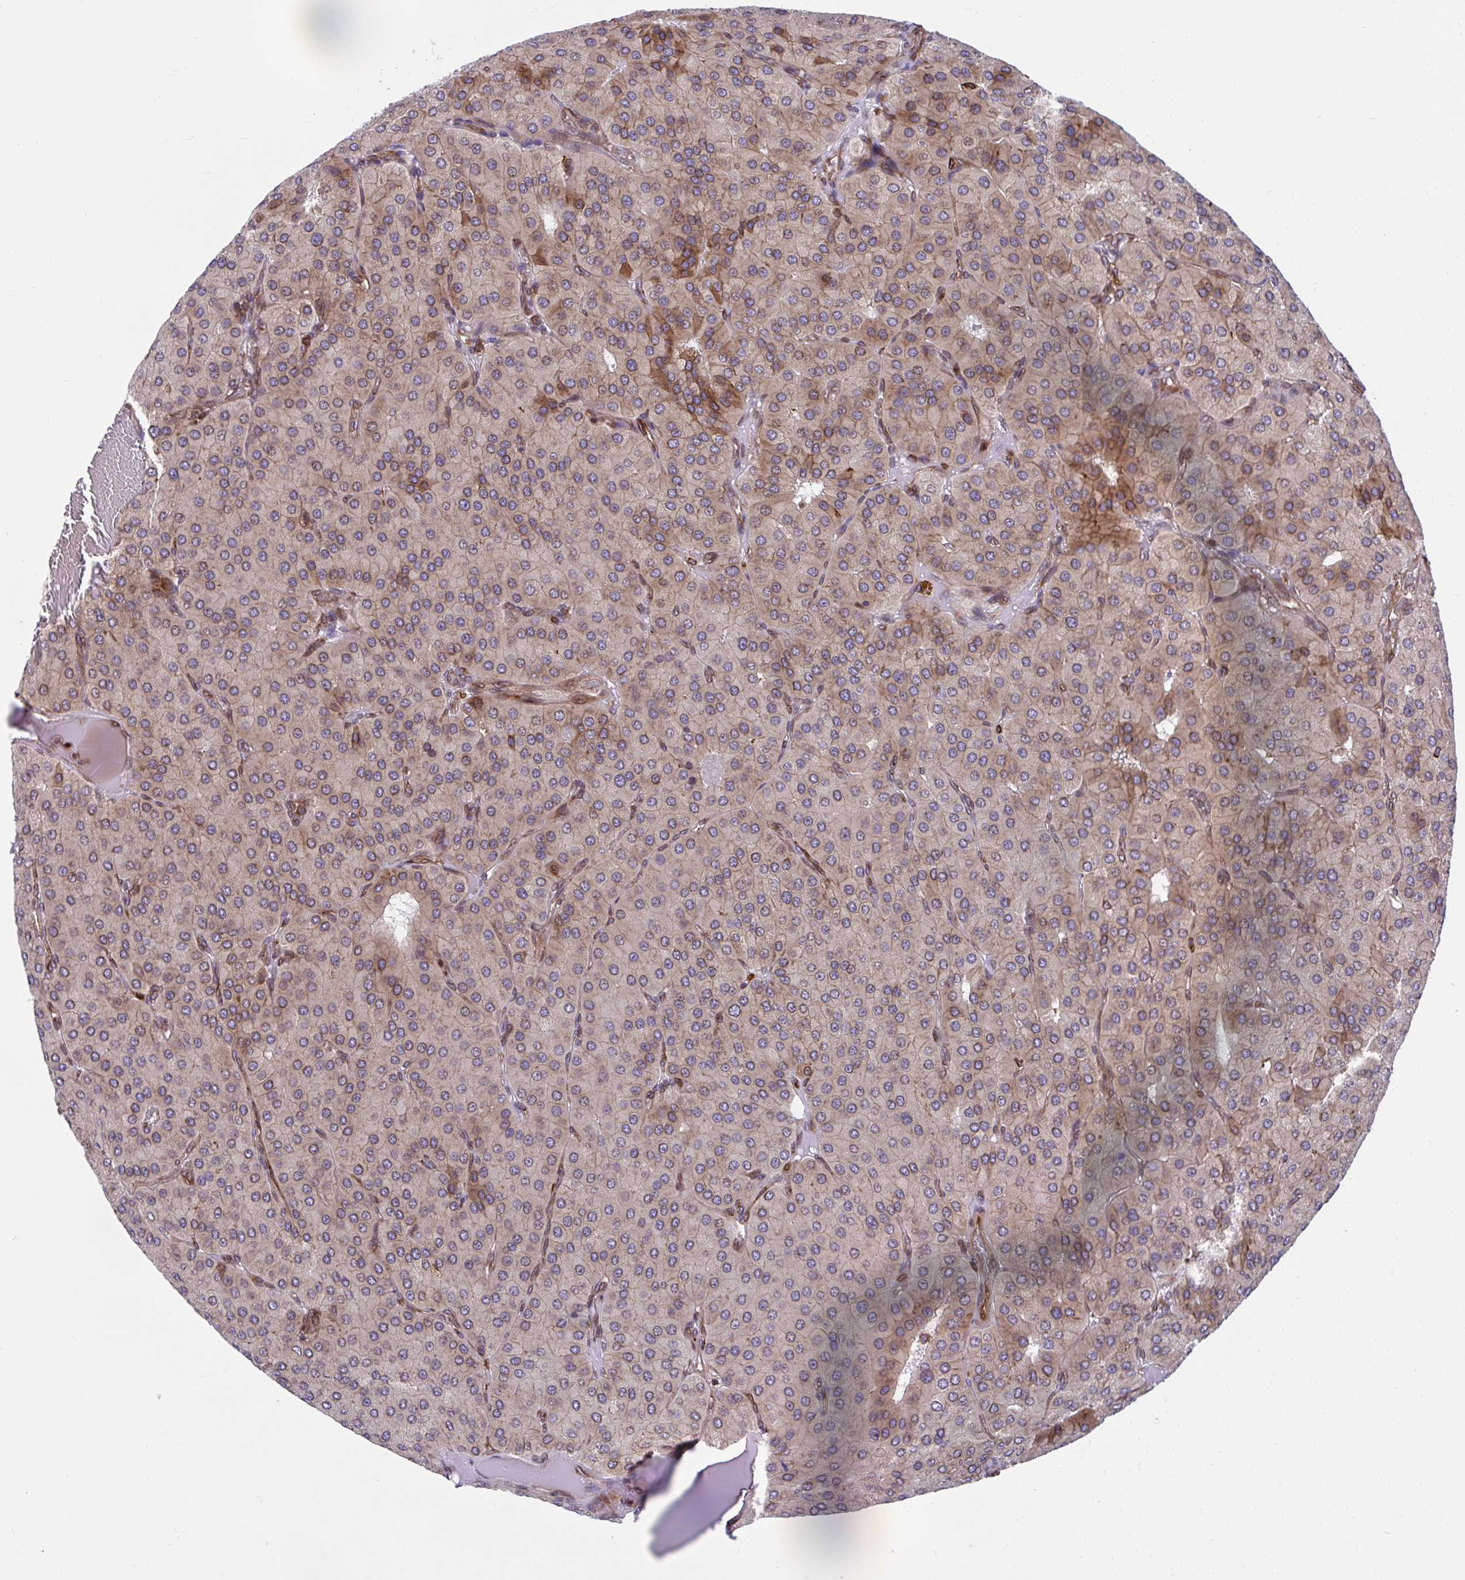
{"staining": {"intensity": "moderate", "quantity": "<25%", "location": "cytoplasmic/membranous"}, "tissue": "parathyroid gland", "cell_type": "Glandular cells", "image_type": "normal", "snomed": [{"axis": "morphology", "description": "Normal tissue, NOS"}, {"axis": "morphology", "description": "Adenoma, NOS"}, {"axis": "topography", "description": "Parathyroid gland"}], "caption": "Immunohistochemical staining of unremarkable parathyroid gland shows low levels of moderate cytoplasmic/membranous staining in approximately <25% of glandular cells.", "gene": "STIM2", "patient": {"sex": "female", "age": 86}}